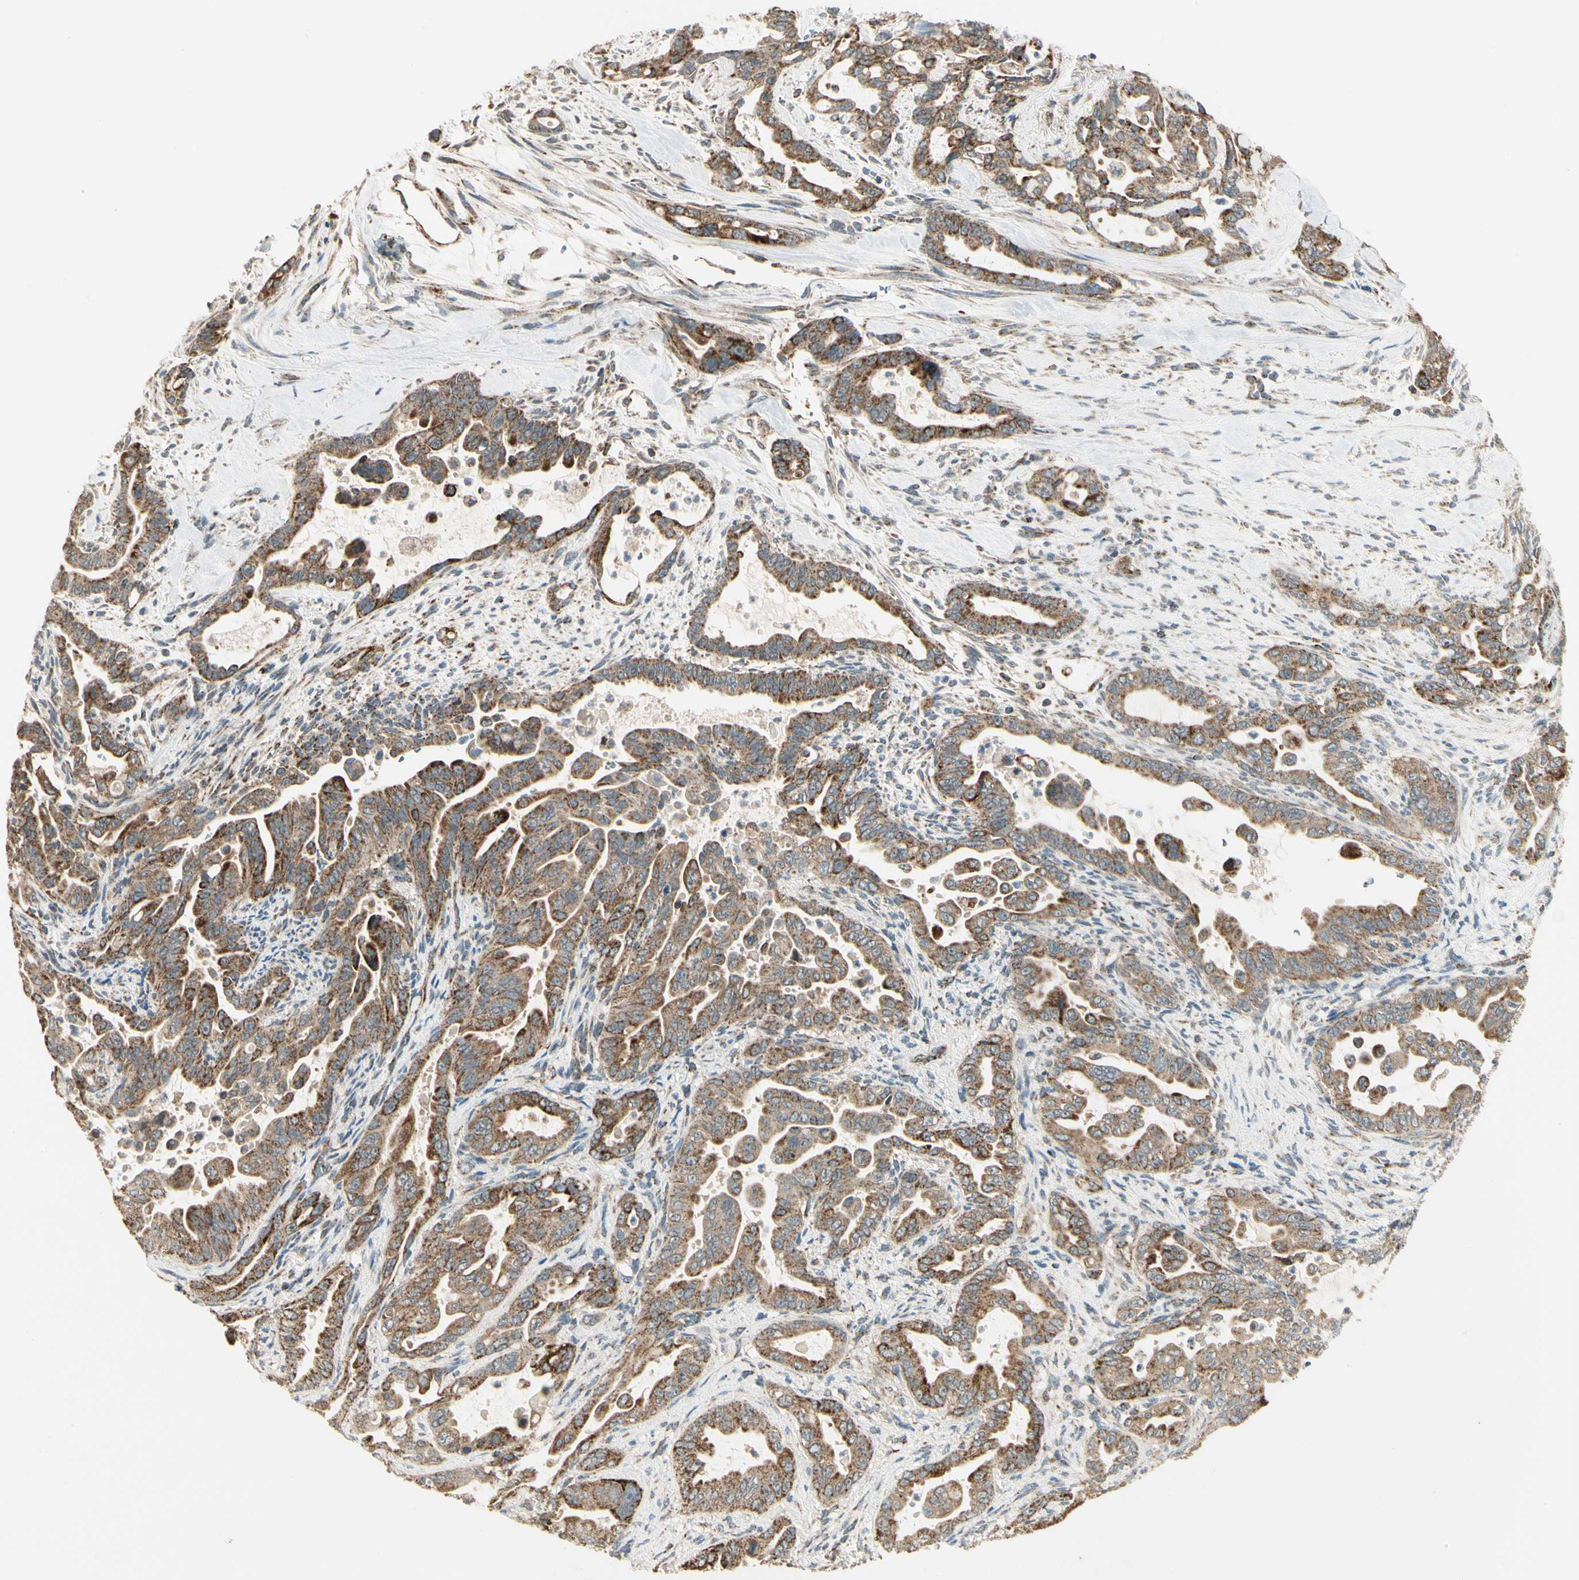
{"staining": {"intensity": "strong", "quantity": ">75%", "location": "cytoplasmic/membranous"}, "tissue": "pancreatic cancer", "cell_type": "Tumor cells", "image_type": "cancer", "snomed": [{"axis": "morphology", "description": "Adenocarcinoma, NOS"}, {"axis": "topography", "description": "Pancreas"}], "caption": "Brown immunohistochemical staining in human pancreatic cancer exhibits strong cytoplasmic/membranous staining in about >75% of tumor cells.", "gene": "EPHB3", "patient": {"sex": "male", "age": 70}}